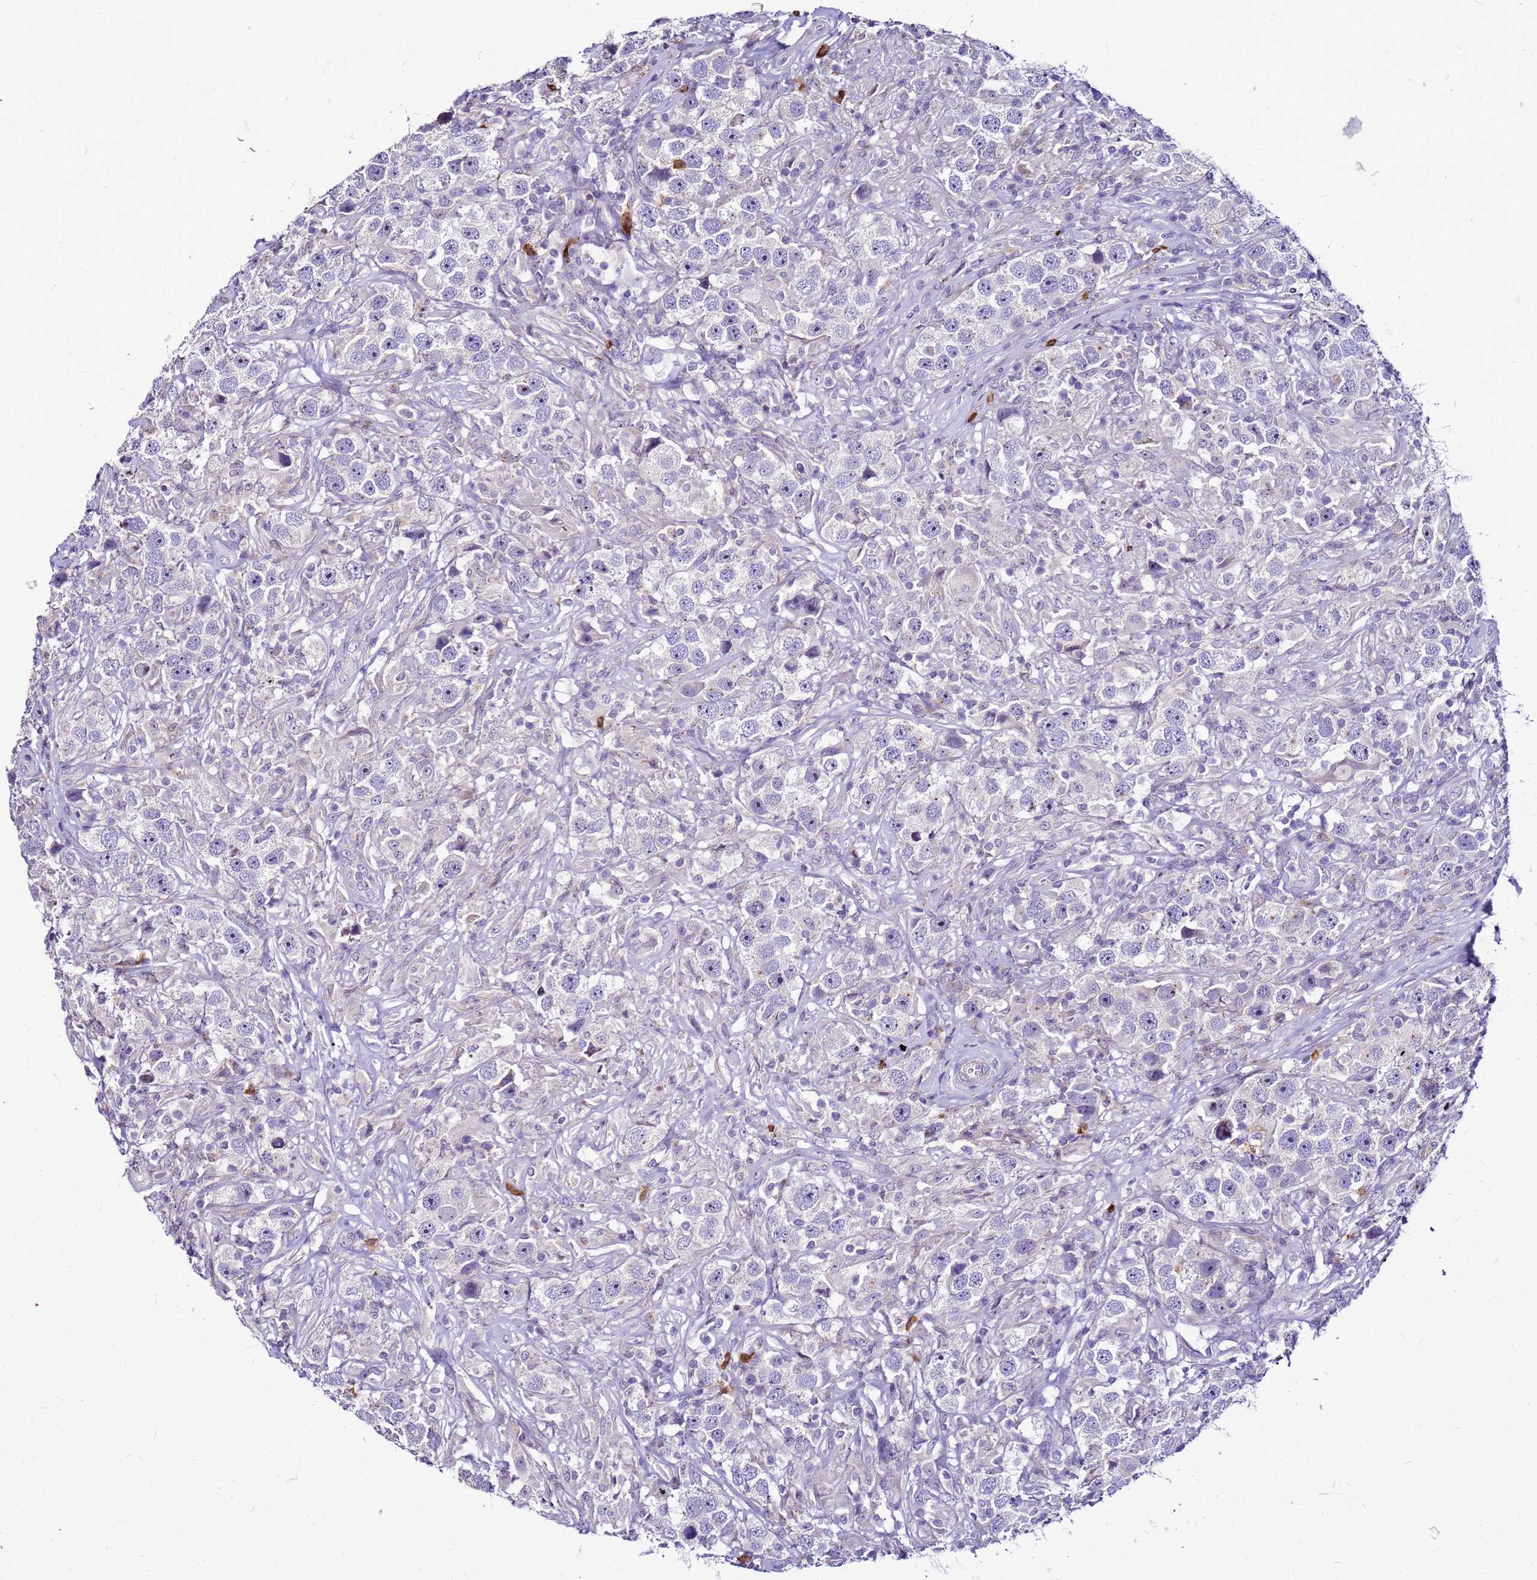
{"staining": {"intensity": "negative", "quantity": "none", "location": "none"}, "tissue": "testis cancer", "cell_type": "Tumor cells", "image_type": "cancer", "snomed": [{"axis": "morphology", "description": "Seminoma, NOS"}, {"axis": "topography", "description": "Testis"}], "caption": "This is a micrograph of immunohistochemistry staining of testis cancer (seminoma), which shows no expression in tumor cells.", "gene": "VPS4B", "patient": {"sex": "male", "age": 49}}